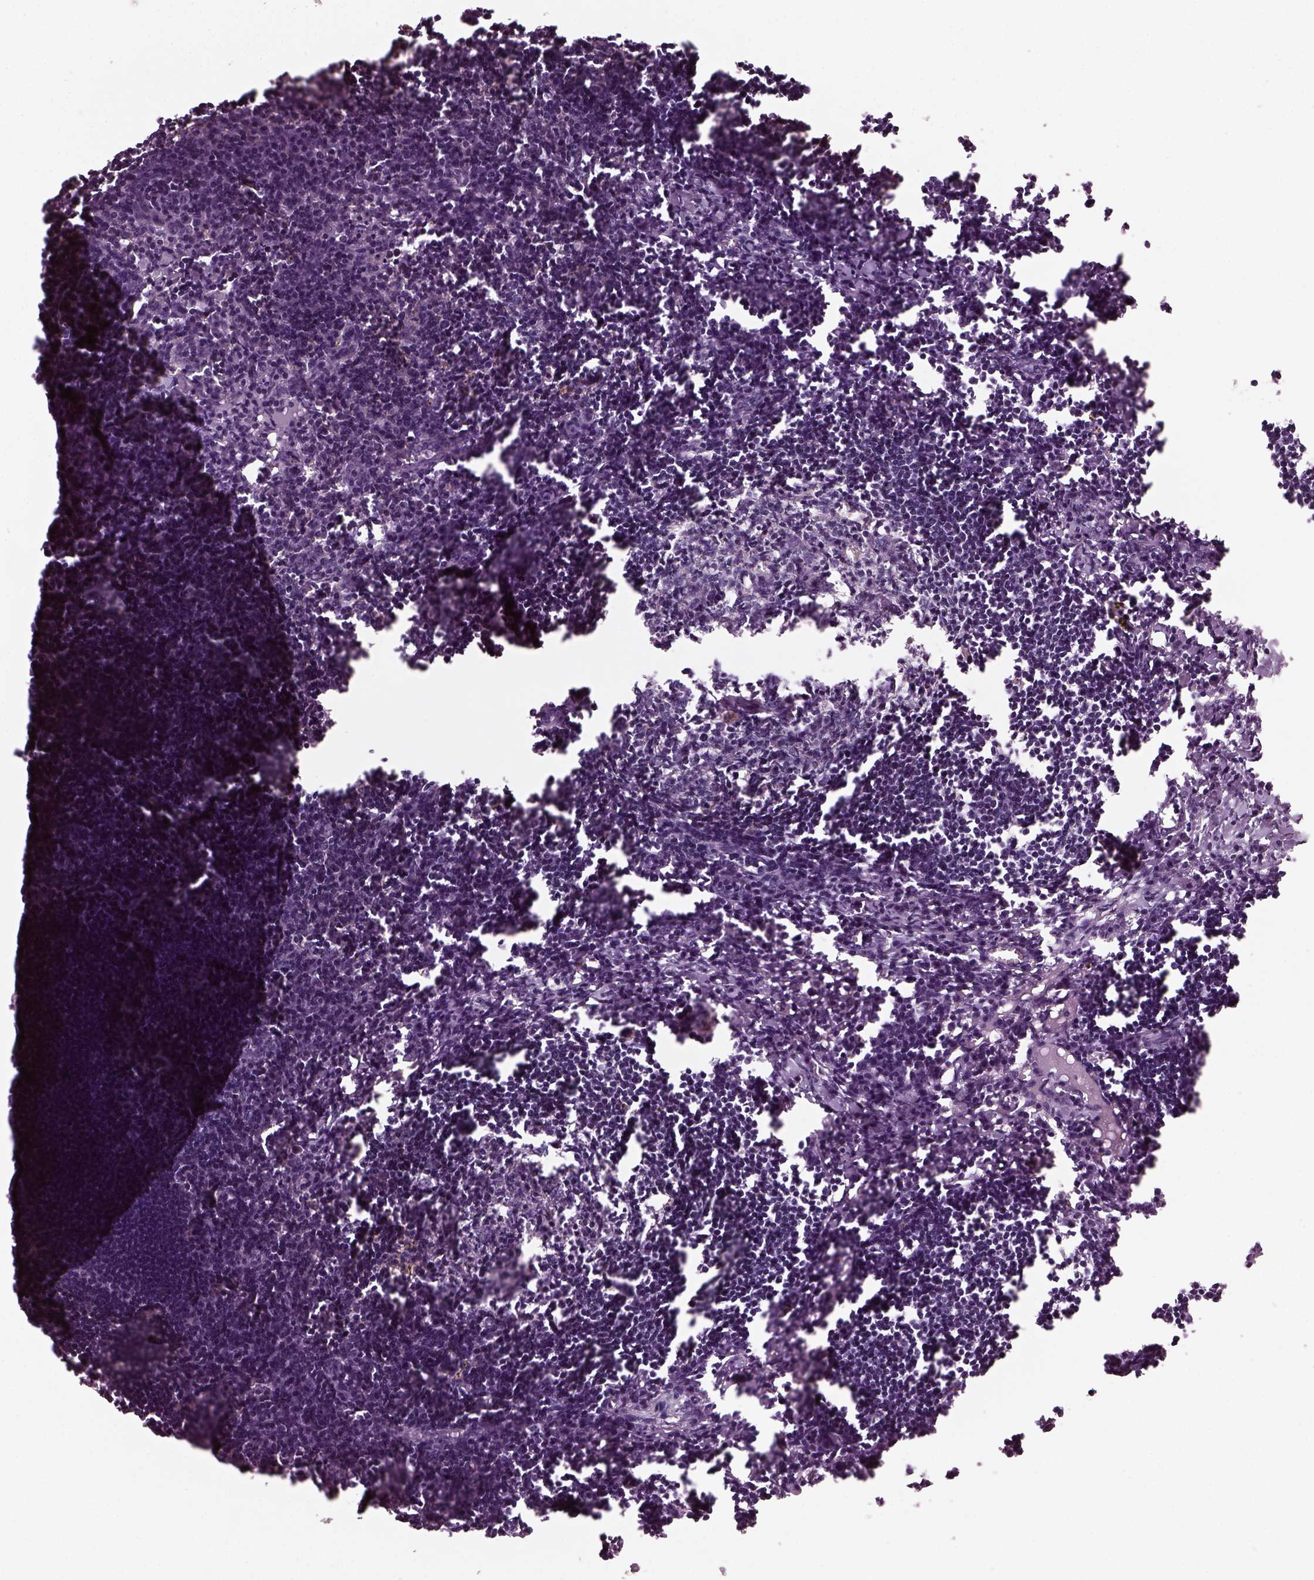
{"staining": {"intensity": "negative", "quantity": "none", "location": "none"}, "tissue": "lymph node", "cell_type": "Germinal center cells", "image_type": "normal", "snomed": [{"axis": "morphology", "description": "Normal tissue, NOS"}, {"axis": "topography", "description": "Lymph node"}], "caption": "Immunohistochemistry (IHC) photomicrograph of unremarkable lymph node: human lymph node stained with DAB (3,3'-diaminobenzidine) reveals no significant protein staining in germinal center cells. (Brightfield microscopy of DAB IHC at high magnification).", "gene": "GDF11", "patient": {"sex": "male", "age": 55}}